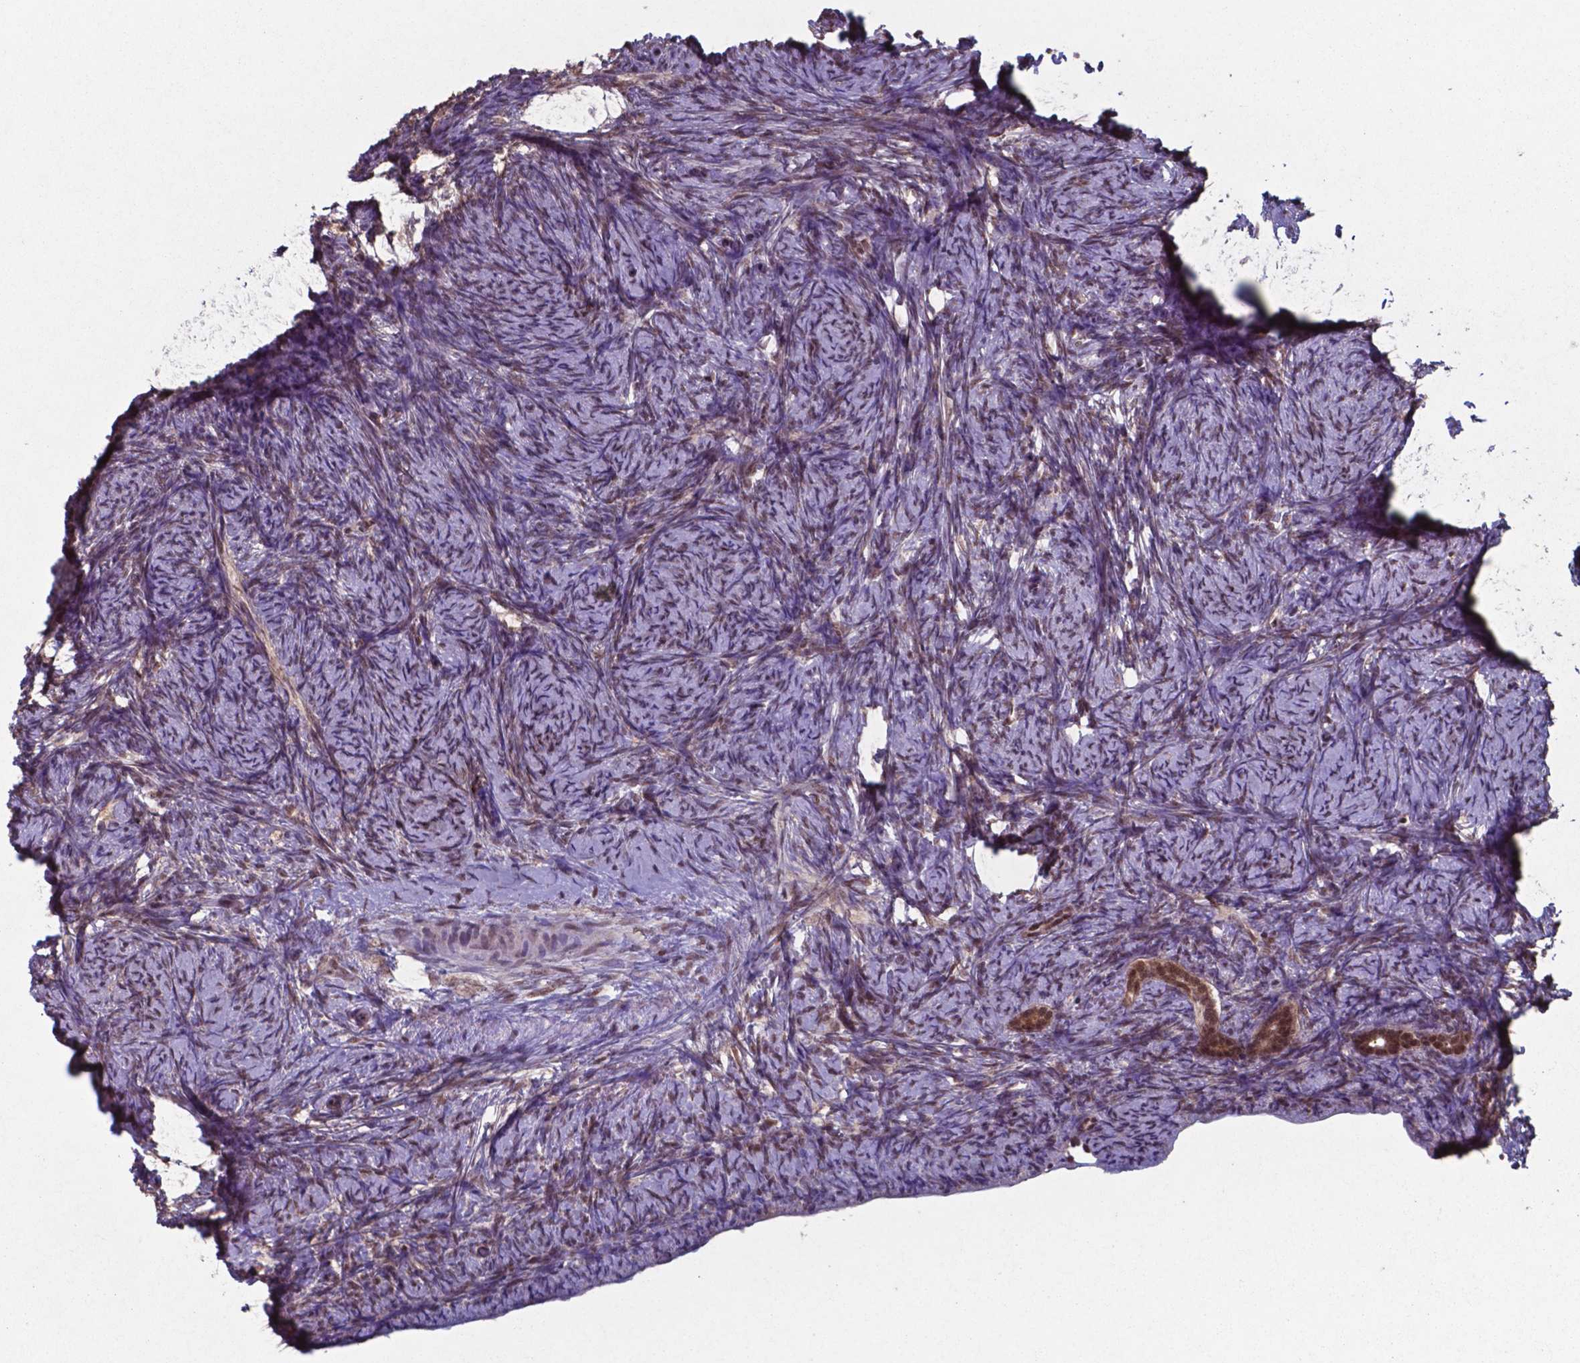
{"staining": {"intensity": "moderate", "quantity": "25%-75%", "location": "nuclear"}, "tissue": "ovary", "cell_type": "Ovarian stroma cells", "image_type": "normal", "snomed": [{"axis": "morphology", "description": "Normal tissue, NOS"}, {"axis": "topography", "description": "Ovary"}], "caption": "Protein analysis of normal ovary exhibits moderate nuclear expression in approximately 25%-75% of ovarian stroma cells.", "gene": "UBA1", "patient": {"sex": "female", "age": 34}}